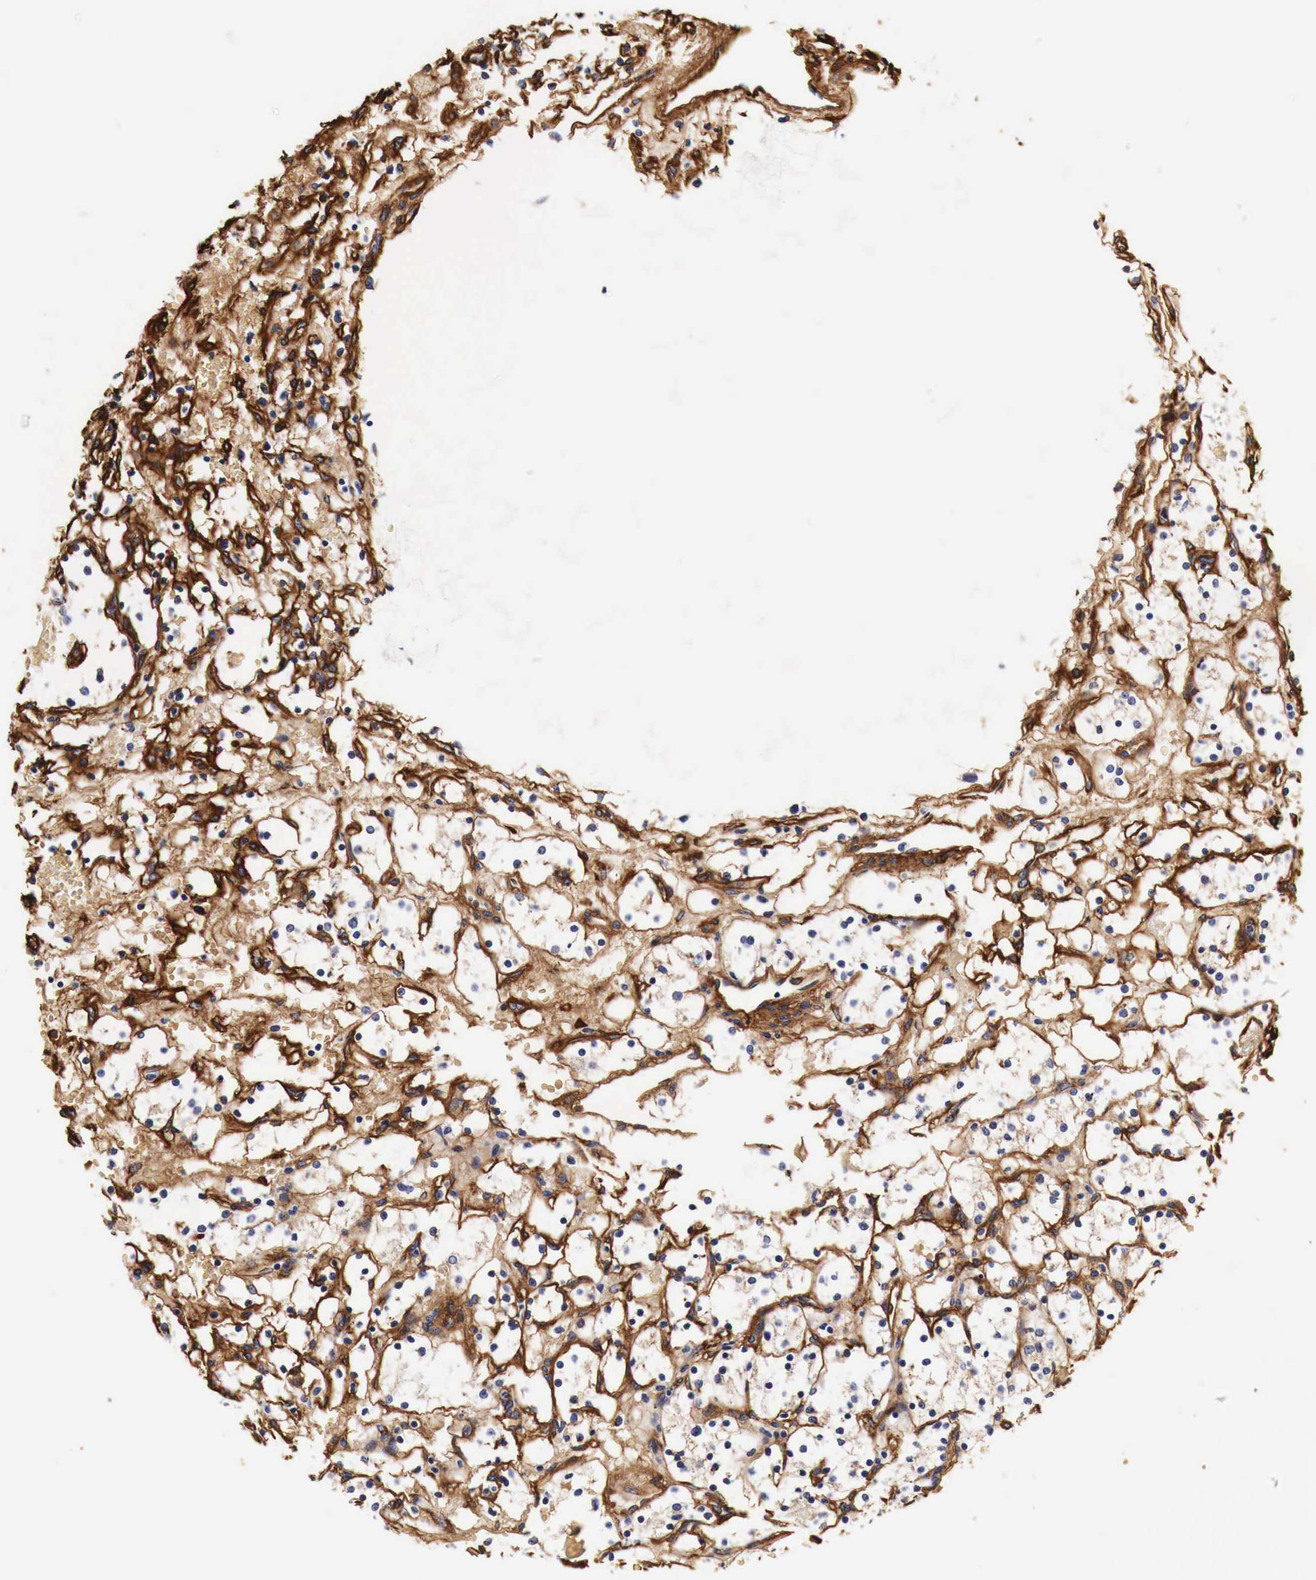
{"staining": {"intensity": "moderate", "quantity": "<25%", "location": "cytoplasmic/membranous"}, "tissue": "renal cancer", "cell_type": "Tumor cells", "image_type": "cancer", "snomed": [{"axis": "morphology", "description": "Adenocarcinoma, NOS"}, {"axis": "topography", "description": "Kidney"}], "caption": "Protein expression analysis of human adenocarcinoma (renal) reveals moderate cytoplasmic/membranous expression in about <25% of tumor cells.", "gene": "LAMB2", "patient": {"sex": "female", "age": 60}}